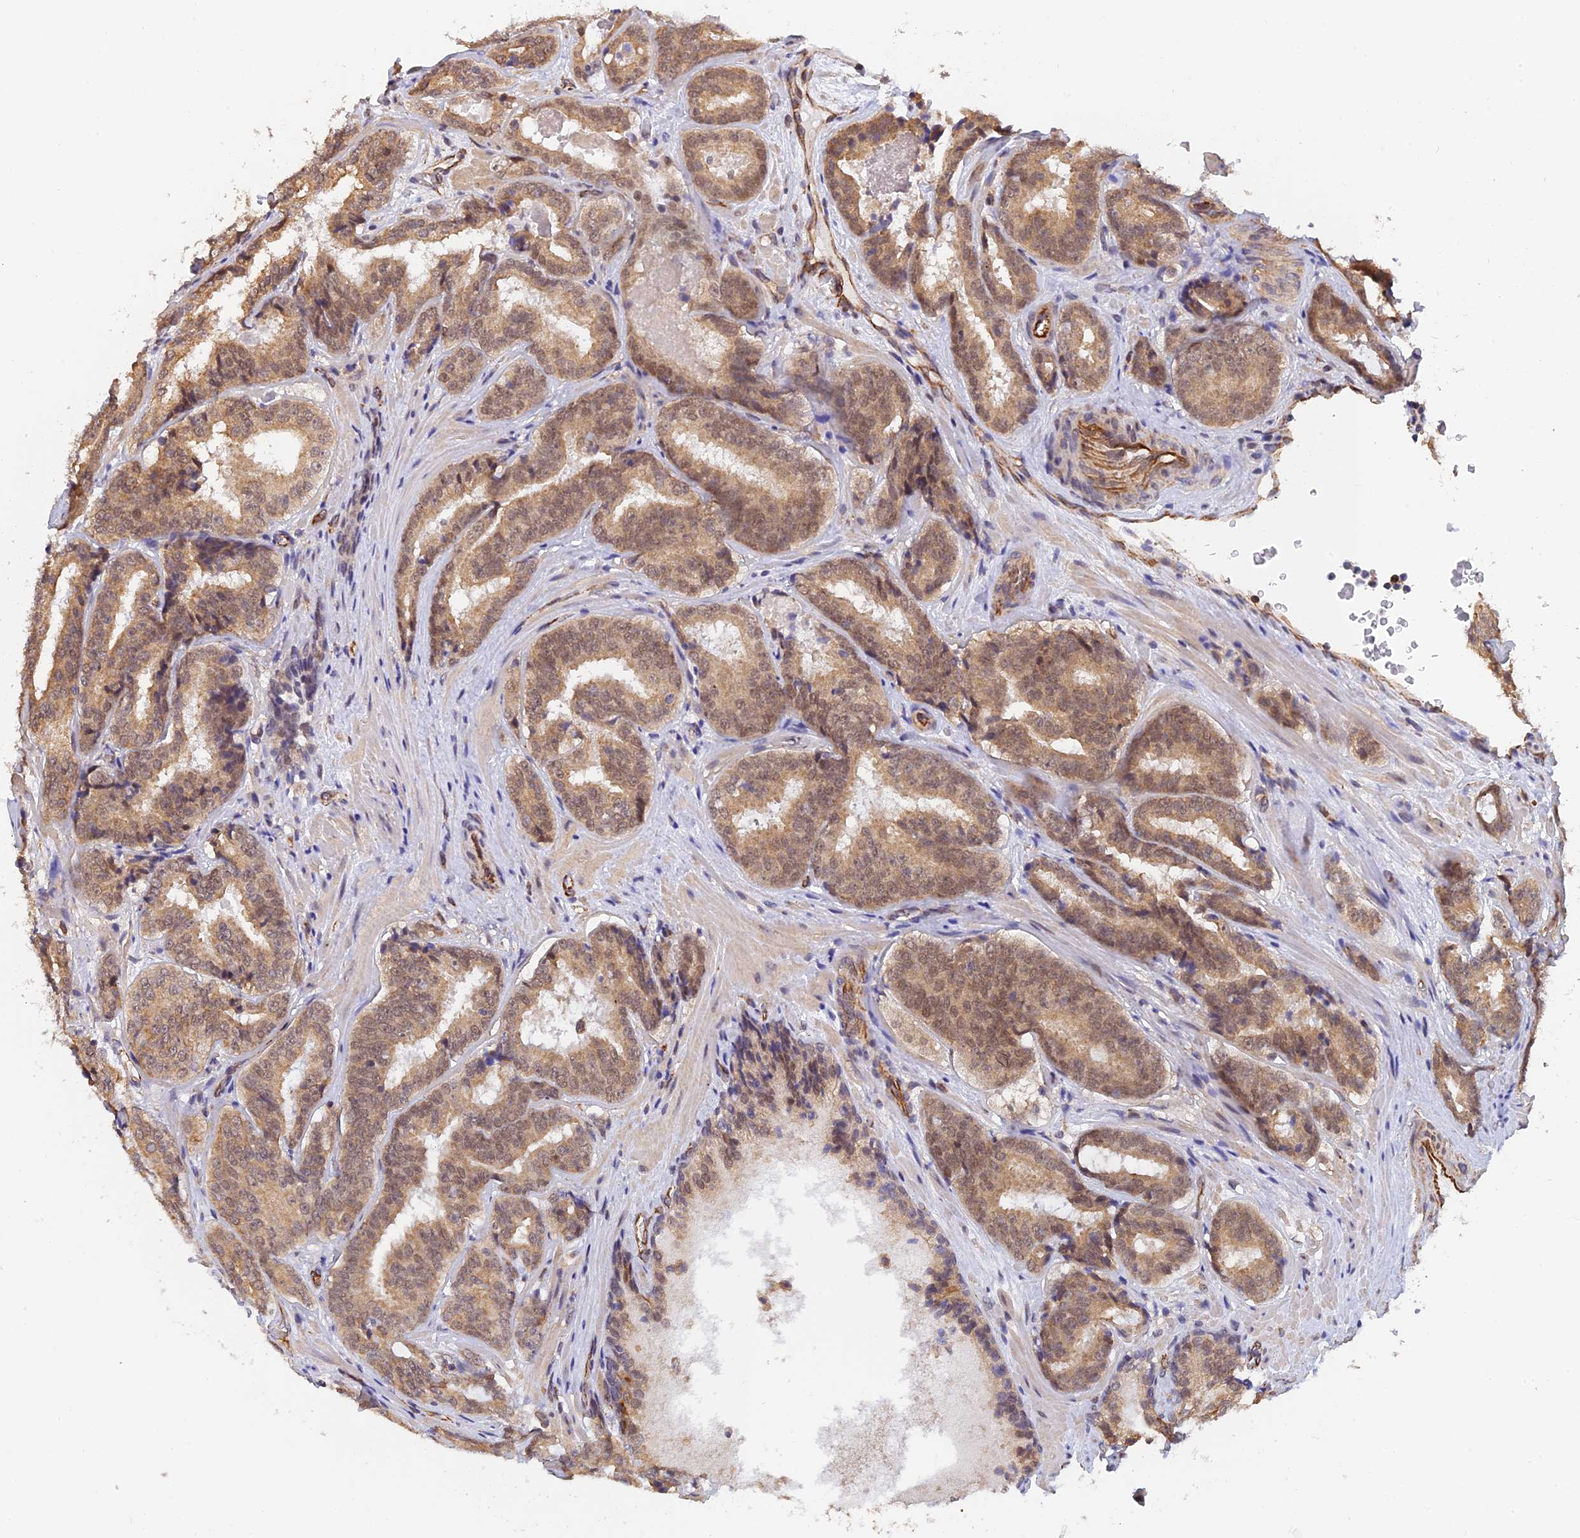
{"staining": {"intensity": "moderate", "quantity": ">75%", "location": "cytoplasmic/membranous,nuclear"}, "tissue": "prostate cancer", "cell_type": "Tumor cells", "image_type": "cancer", "snomed": [{"axis": "morphology", "description": "Adenocarcinoma, High grade"}, {"axis": "topography", "description": "Prostate"}], "caption": "Protein staining by IHC demonstrates moderate cytoplasmic/membranous and nuclear staining in about >75% of tumor cells in prostate adenocarcinoma (high-grade).", "gene": "PAGR1", "patient": {"sex": "male", "age": 57}}